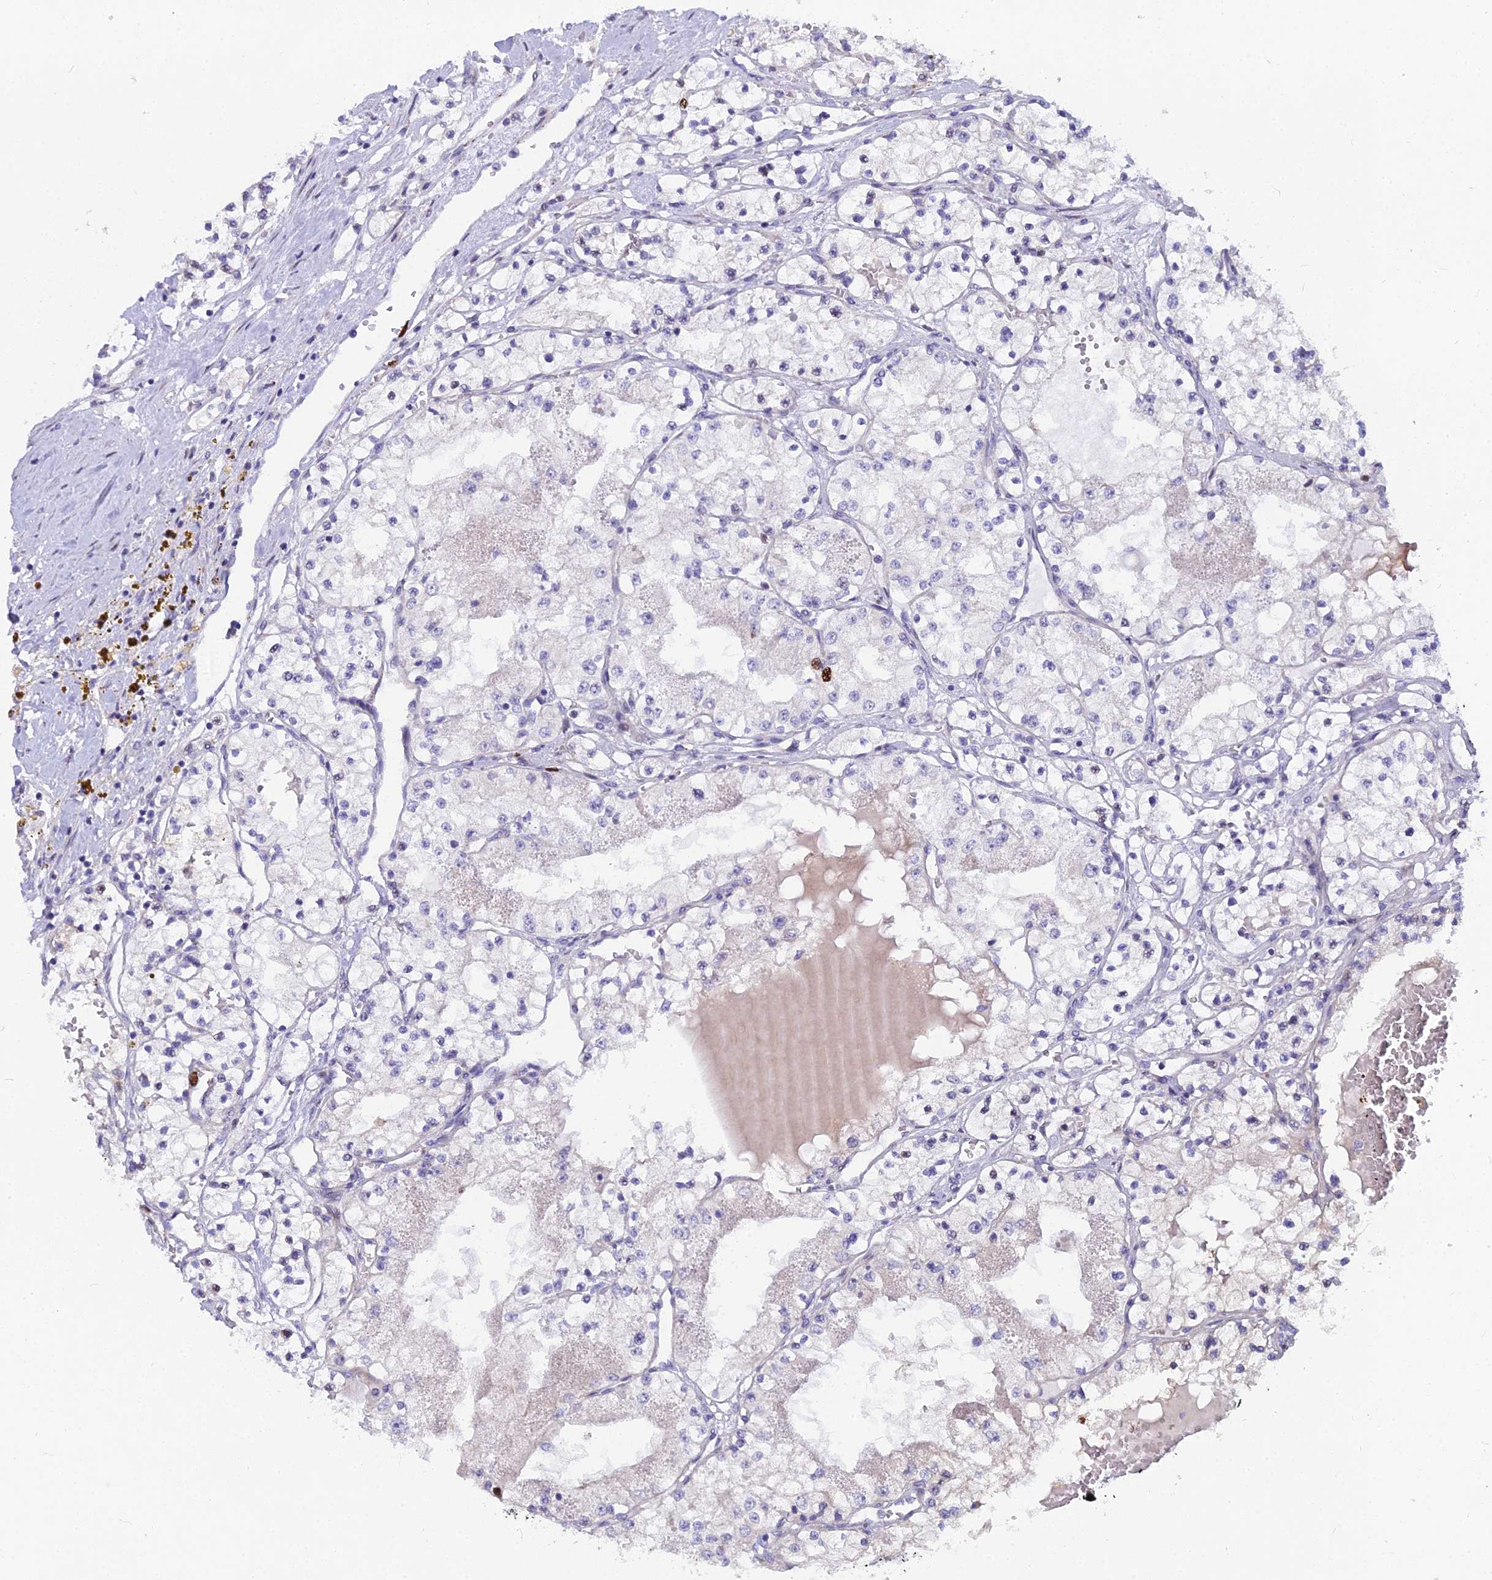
{"staining": {"intensity": "negative", "quantity": "none", "location": "none"}, "tissue": "renal cancer", "cell_type": "Tumor cells", "image_type": "cancer", "snomed": [{"axis": "morphology", "description": "Normal tissue, NOS"}, {"axis": "morphology", "description": "Adenocarcinoma, NOS"}, {"axis": "topography", "description": "Kidney"}], "caption": "Tumor cells are negative for protein expression in human adenocarcinoma (renal). (DAB immunohistochemistry, high magnification).", "gene": "NUSAP1", "patient": {"sex": "male", "age": 68}}